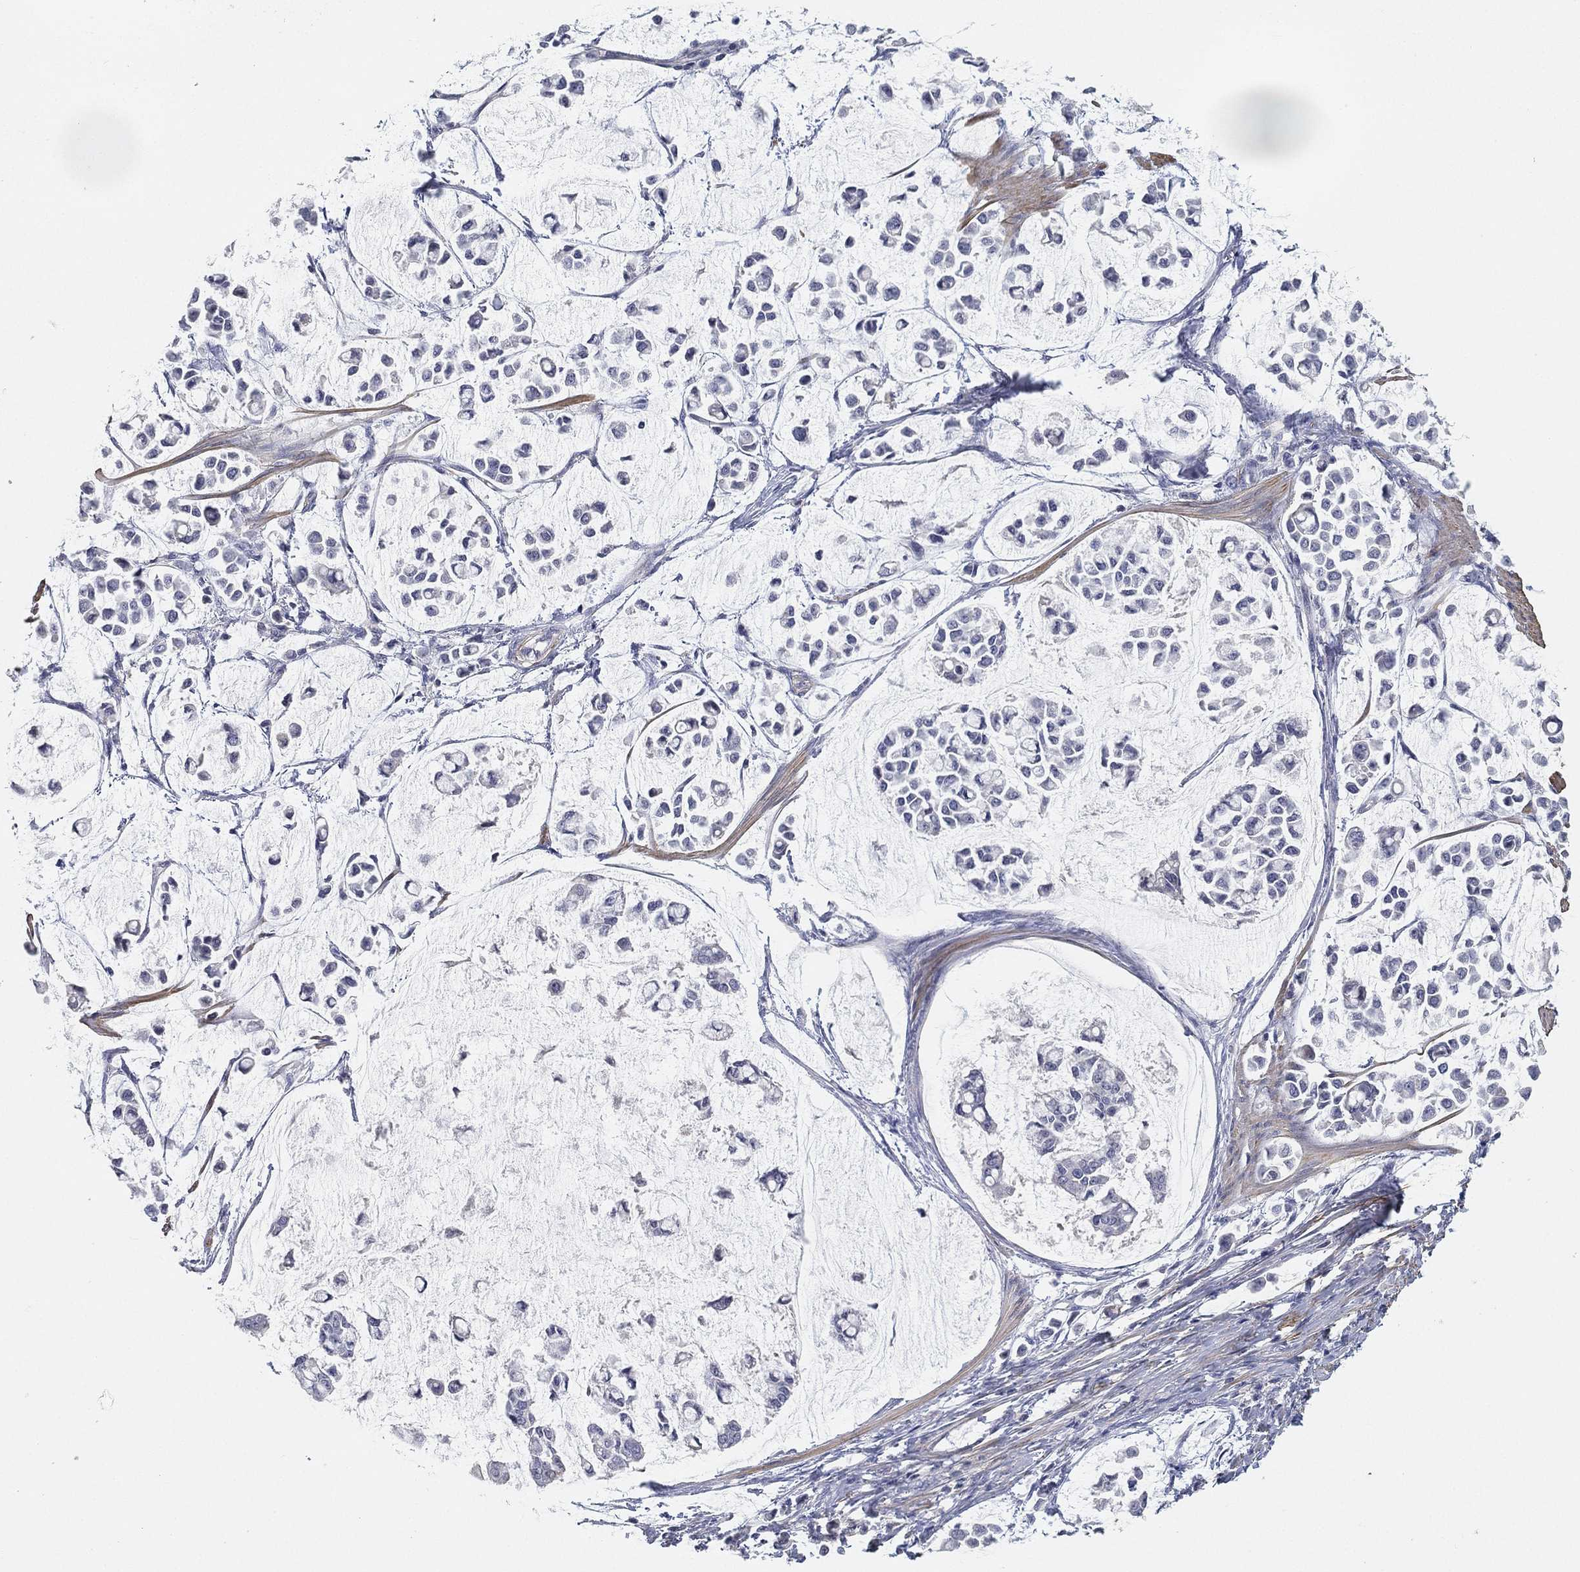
{"staining": {"intensity": "negative", "quantity": "none", "location": "none"}, "tissue": "stomach cancer", "cell_type": "Tumor cells", "image_type": "cancer", "snomed": [{"axis": "morphology", "description": "Adenocarcinoma, NOS"}, {"axis": "topography", "description": "Stomach"}], "caption": "This histopathology image is of stomach adenocarcinoma stained with immunohistochemistry (IHC) to label a protein in brown with the nuclei are counter-stained blue. There is no positivity in tumor cells.", "gene": "GPR61", "patient": {"sex": "male", "age": 82}}